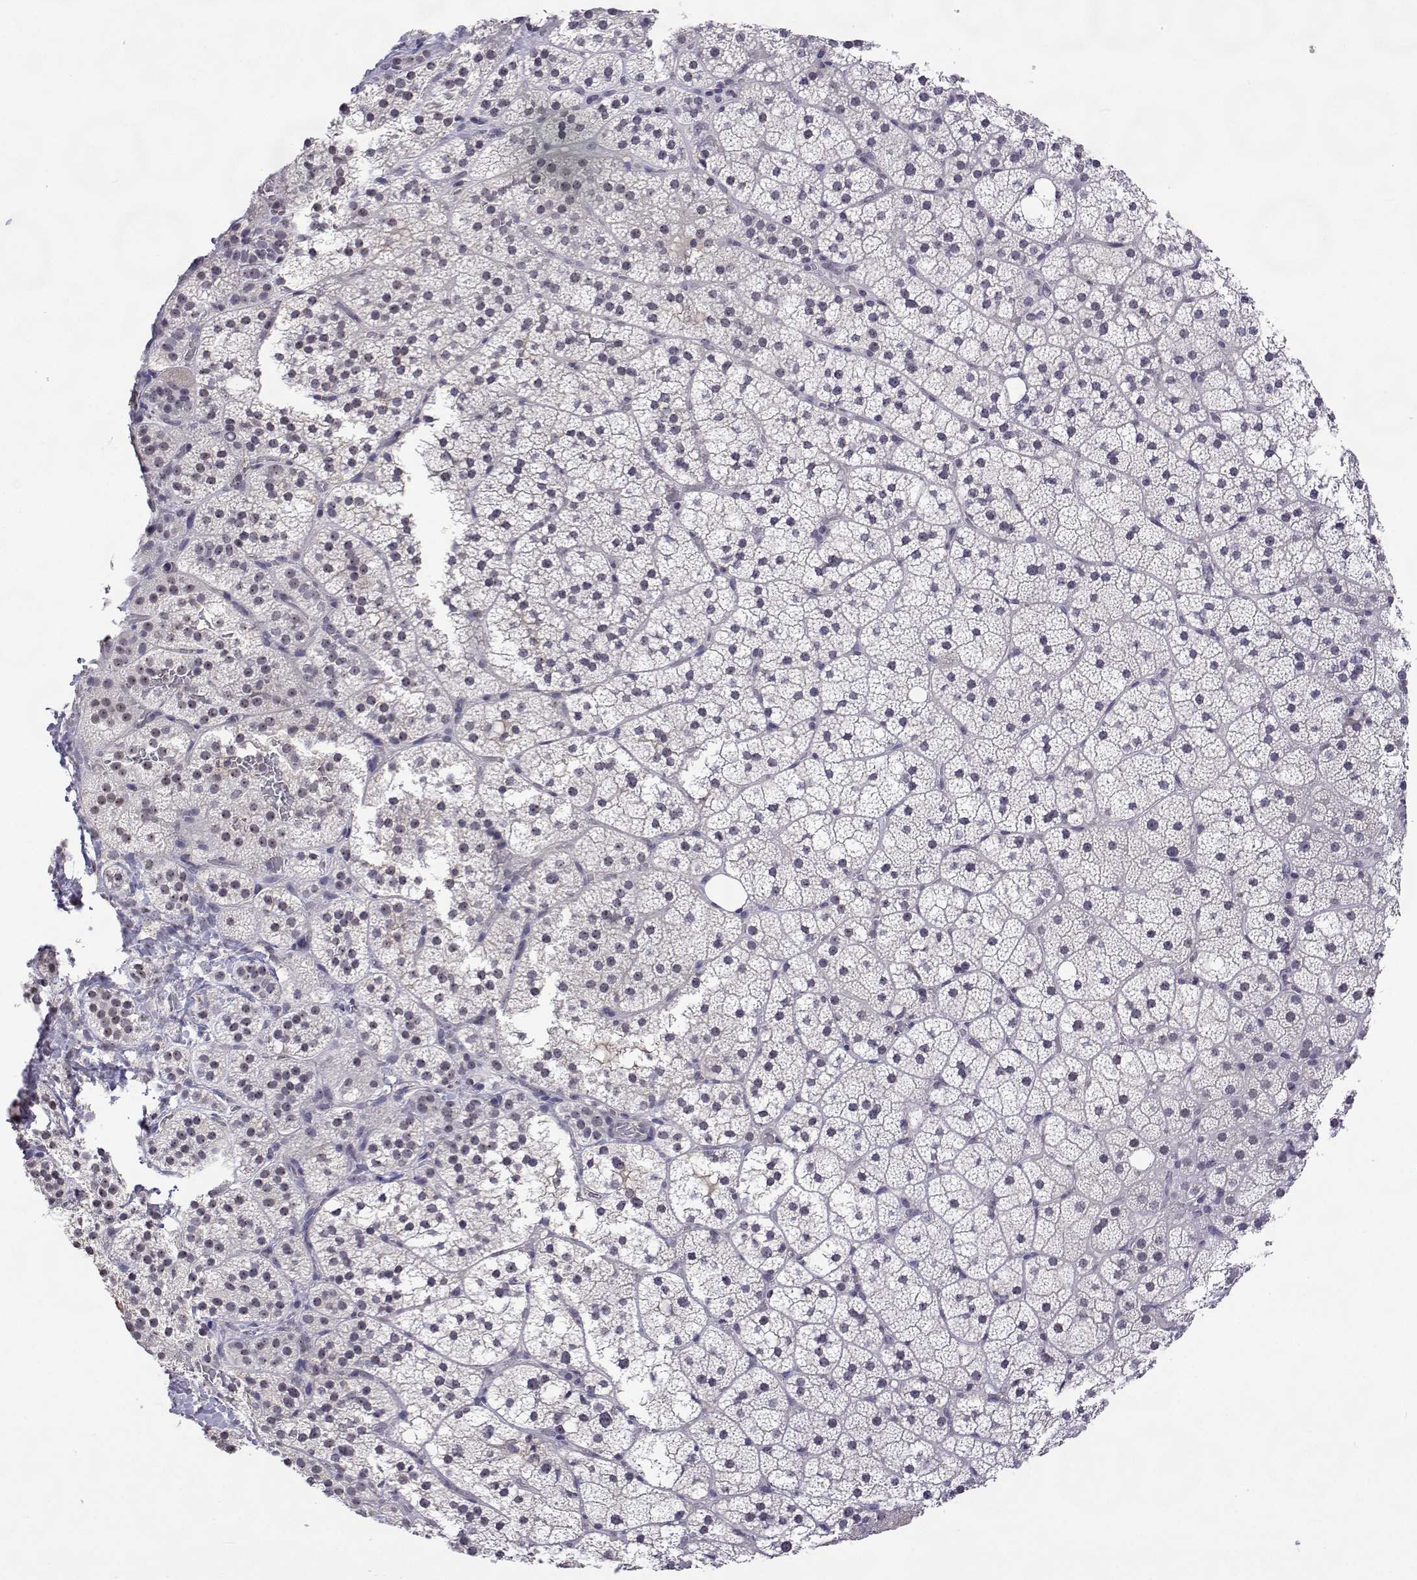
{"staining": {"intensity": "weak", "quantity": "25%-75%", "location": "cytoplasmic/membranous"}, "tissue": "adrenal gland", "cell_type": "Glandular cells", "image_type": "normal", "snomed": [{"axis": "morphology", "description": "Normal tissue, NOS"}, {"axis": "topography", "description": "Adrenal gland"}], "caption": "Protein expression analysis of normal adrenal gland displays weak cytoplasmic/membranous staining in about 25%-75% of glandular cells.", "gene": "NHP2", "patient": {"sex": "male", "age": 53}}